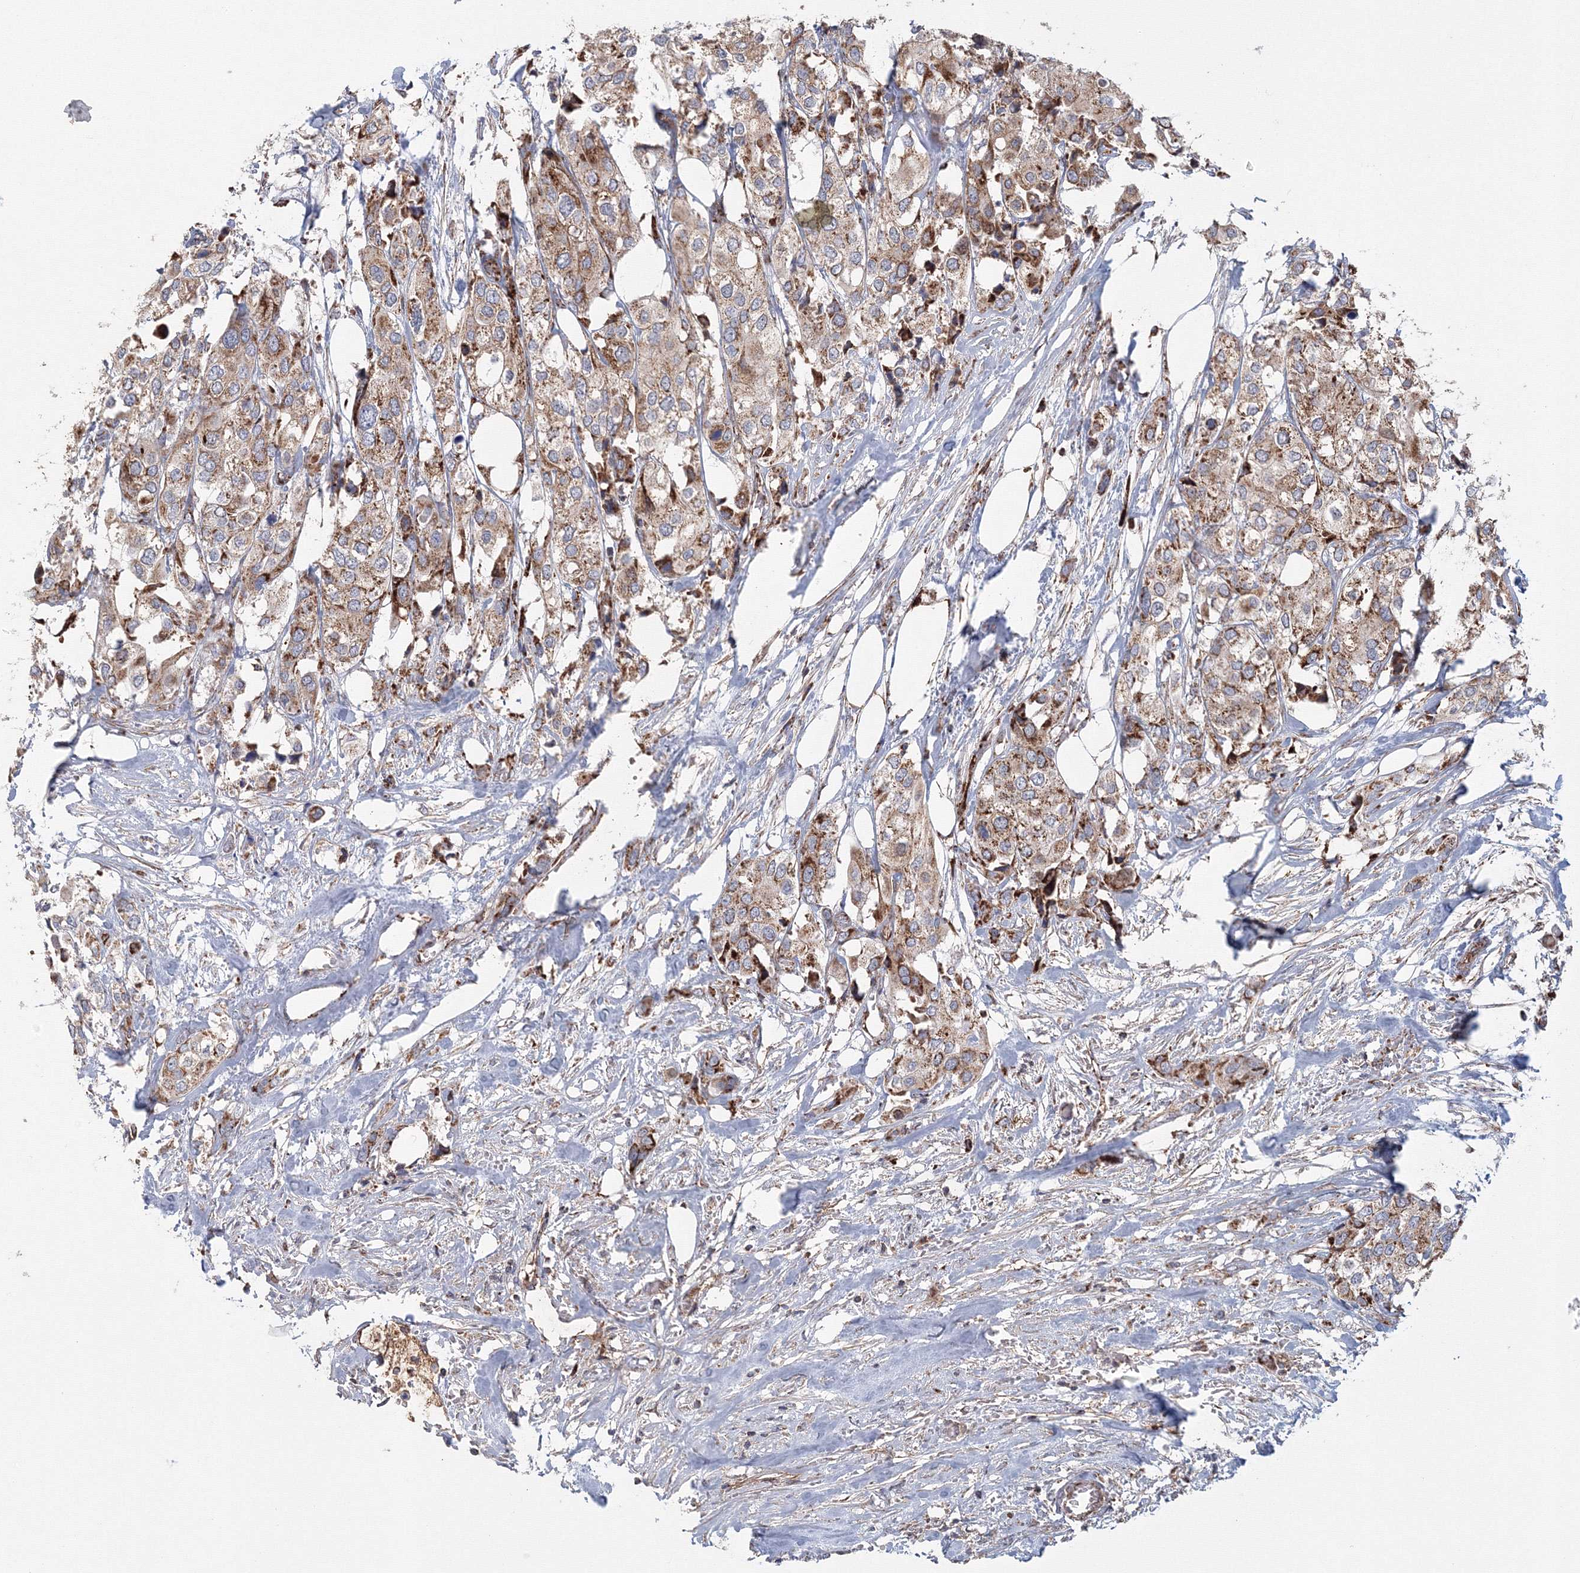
{"staining": {"intensity": "moderate", "quantity": ">75%", "location": "cytoplasmic/membranous"}, "tissue": "urothelial cancer", "cell_type": "Tumor cells", "image_type": "cancer", "snomed": [{"axis": "morphology", "description": "Urothelial carcinoma, High grade"}, {"axis": "topography", "description": "Urinary bladder"}], "caption": "Immunohistochemistry of urothelial cancer displays medium levels of moderate cytoplasmic/membranous positivity in about >75% of tumor cells.", "gene": "GRPEL1", "patient": {"sex": "male", "age": 64}}